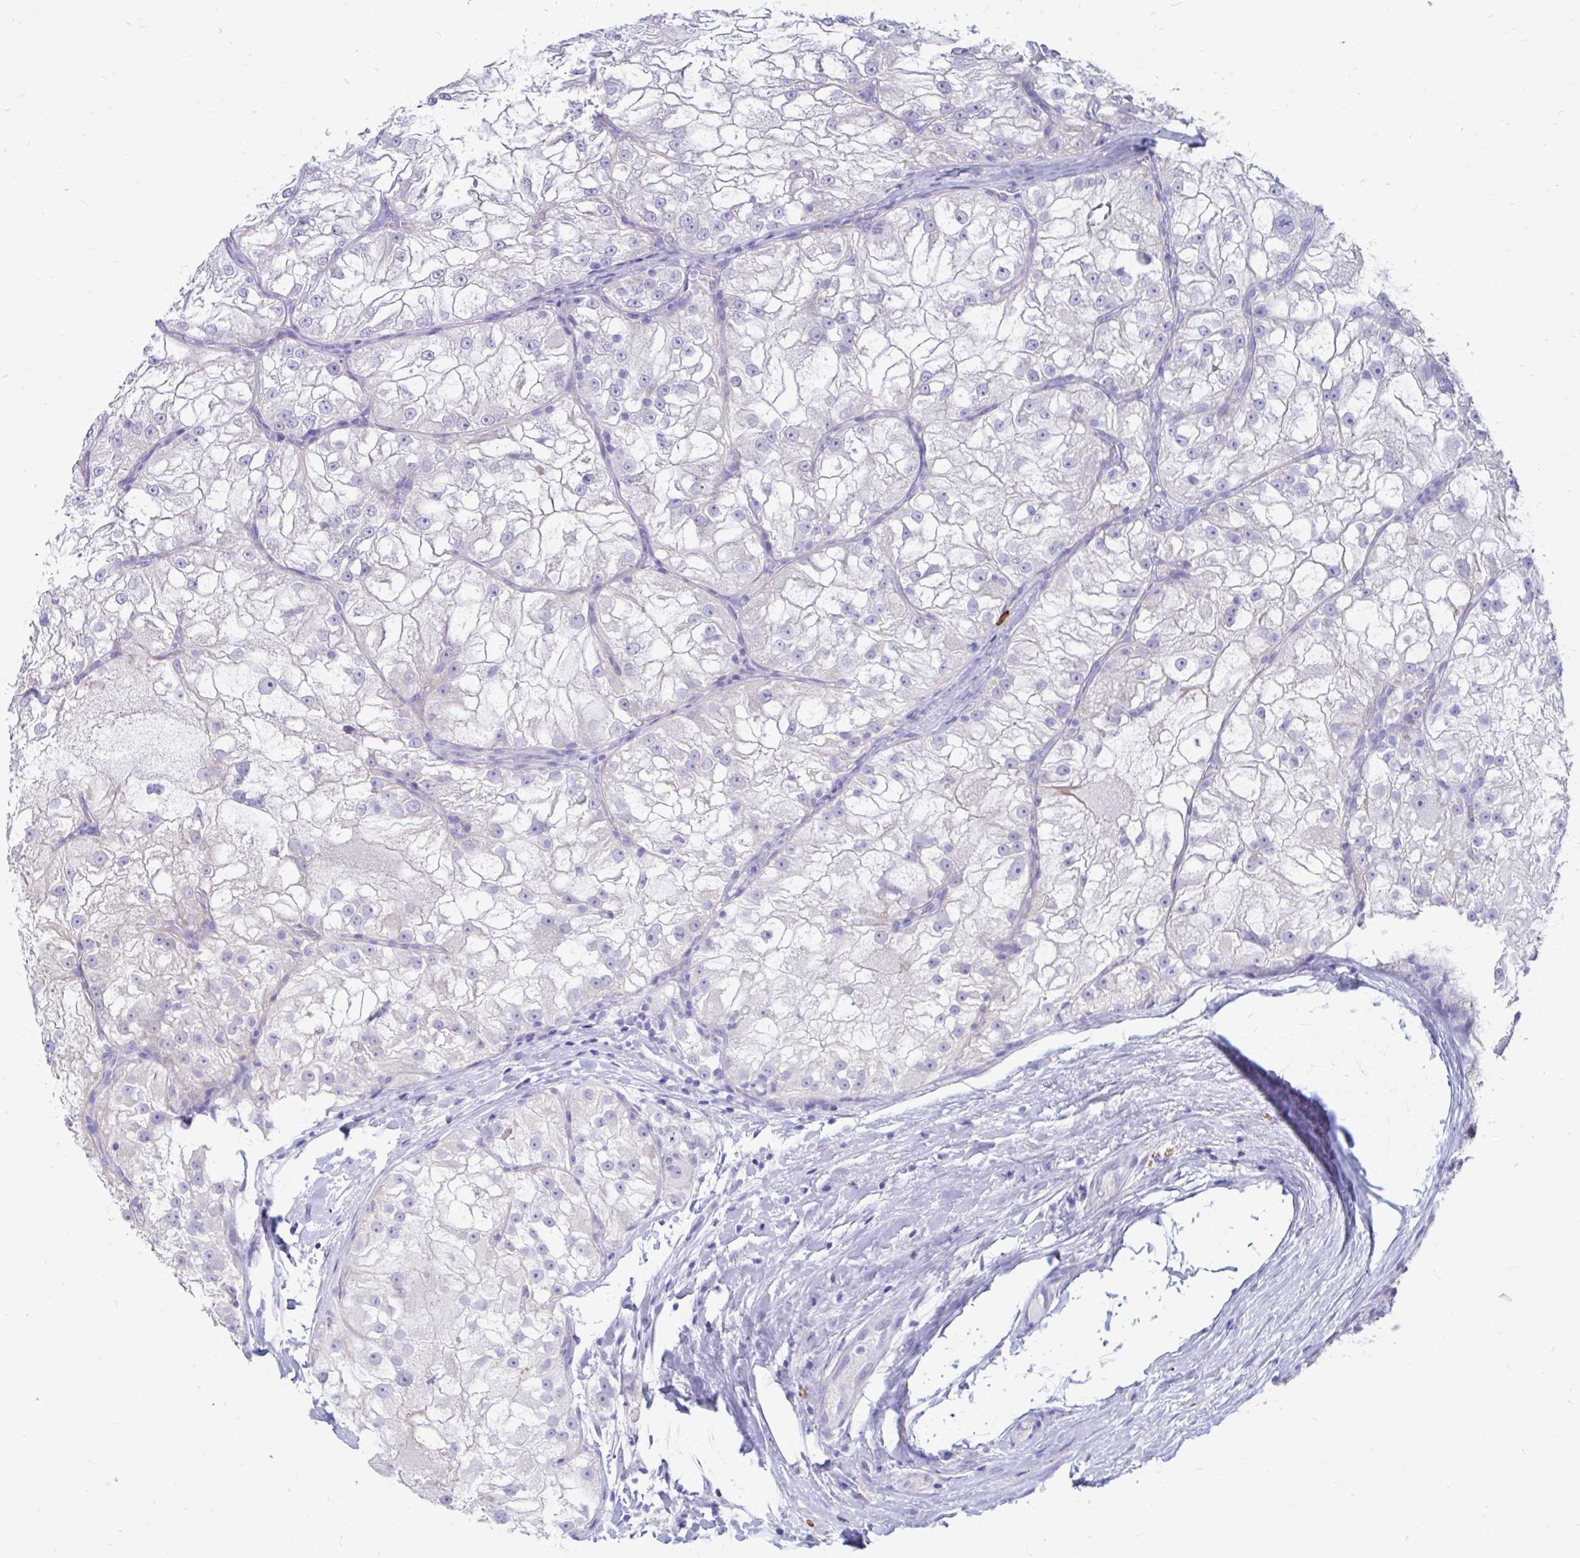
{"staining": {"intensity": "negative", "quantity": "none", "location": "none"}, "tissue": "renal cancer", "cell_type": "Tumor cells", "image_type": "cancer", "snomed": [{"axis": "morphology", "description": "Adenocarcinoma, NOS"}, {"axis": "topography", "description": "Kidney"}], "caption": "The immunohistochemistry image has no significant positivity in tumor cells of renal adenocarcinoma tissue. (DAB IHC, high magnification).", "gene": "IGSF5", "patient": {"sex": "female", "age": 72}}